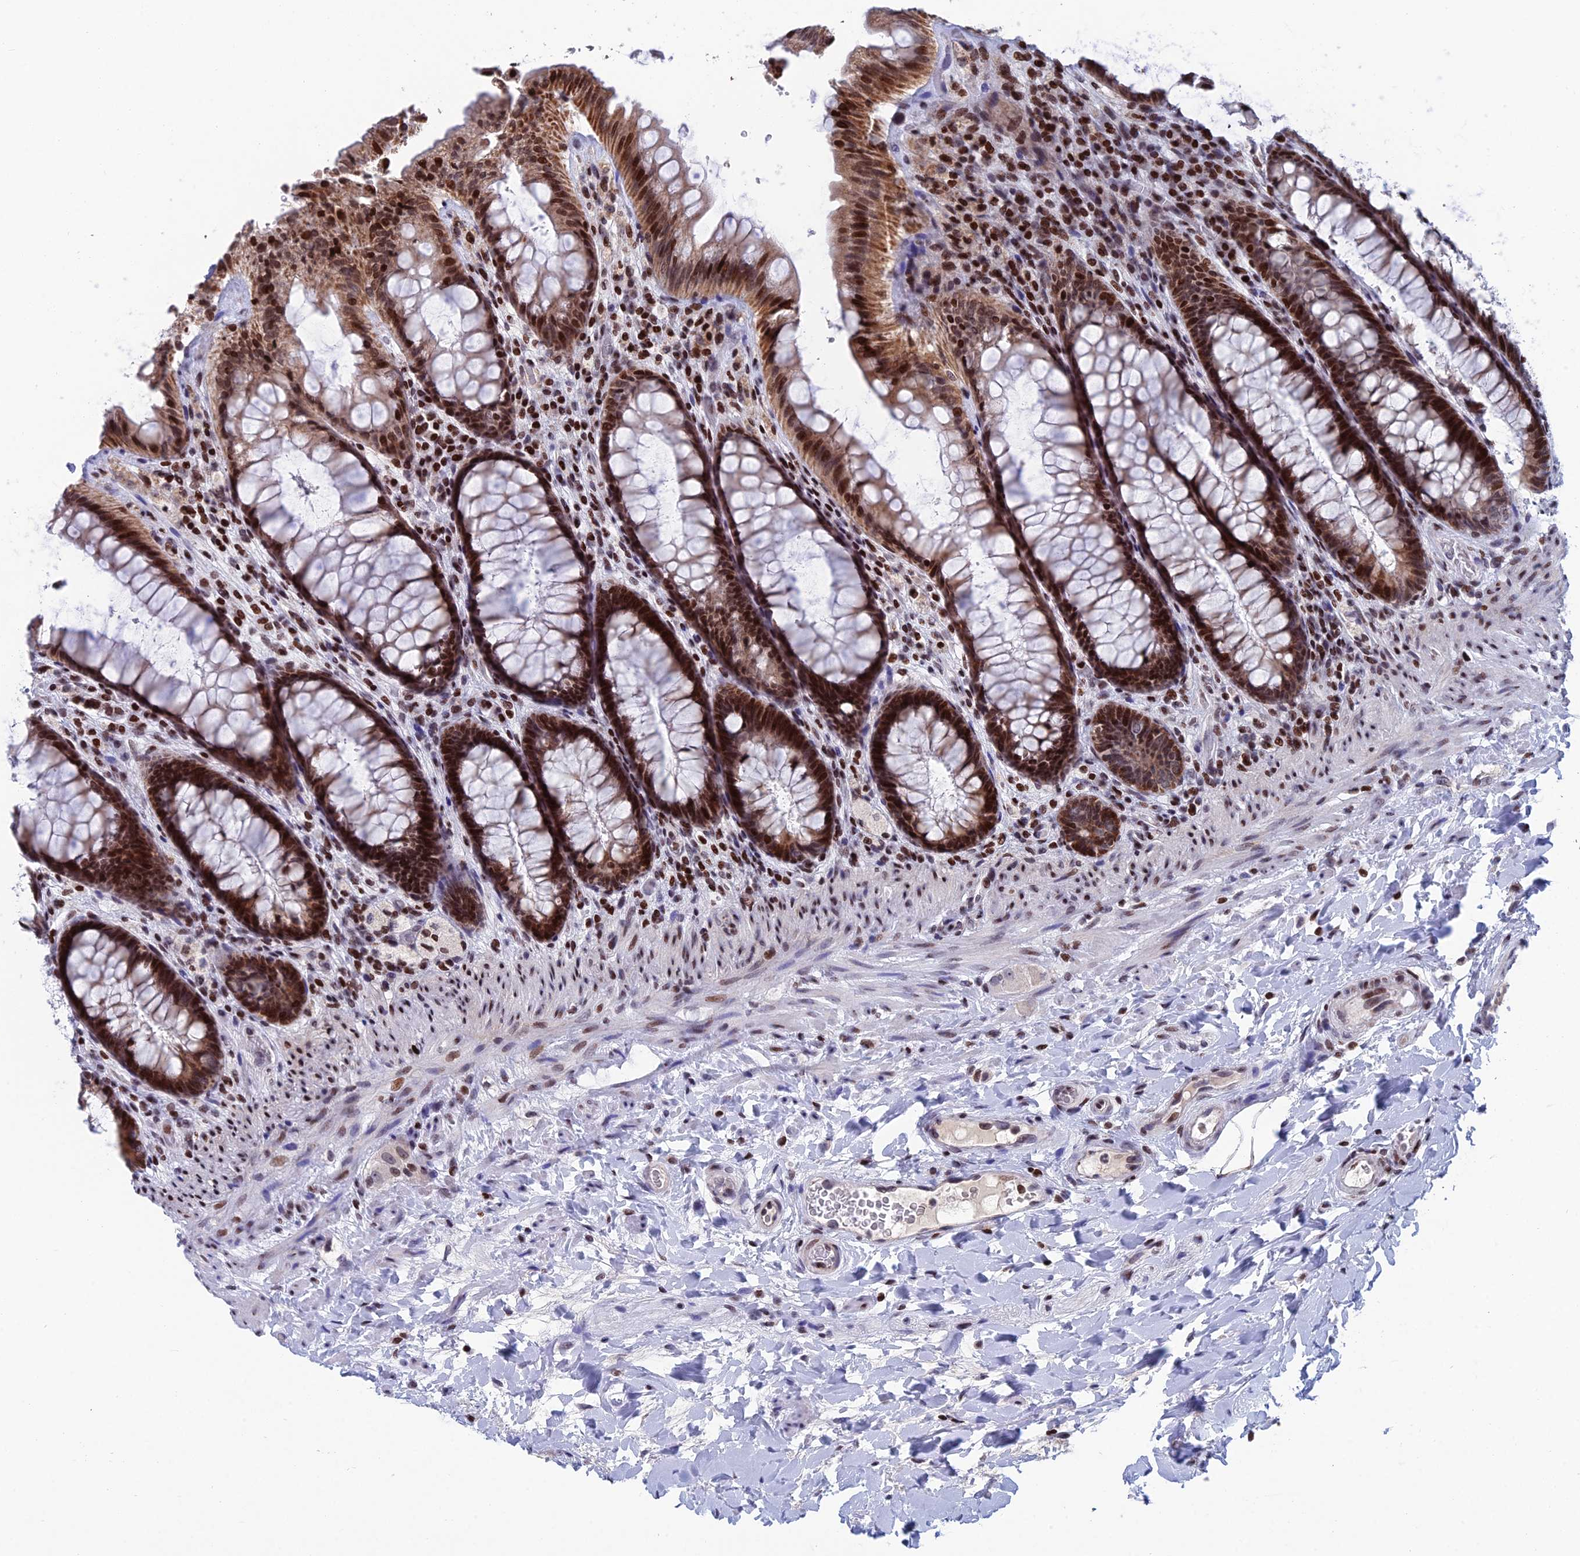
{"staining": {"intensity": "strong", "quantity": ">75%", "location": "cytoplasmic/membranous,nuclear"}, "tissue": "rectum", "cell_type": "Glandular cells", "image_type": "normal", "snomed": [{"axis": "morphology", "description": "Normal tissue, NOS"}, {"axis": "topography", "description": "Rectum"}], "caption": "Immunohistochemical staining of unremarkable human rectum exhibits >75% levels of strong cytoplasmic/membranous,nuclear protein positivity in about >75% of glandular cells. (DAB IHC with brightfield microscopy, high magnification).", "gene": "AFF3", "patient": {"sex": "female", "age": 46}}